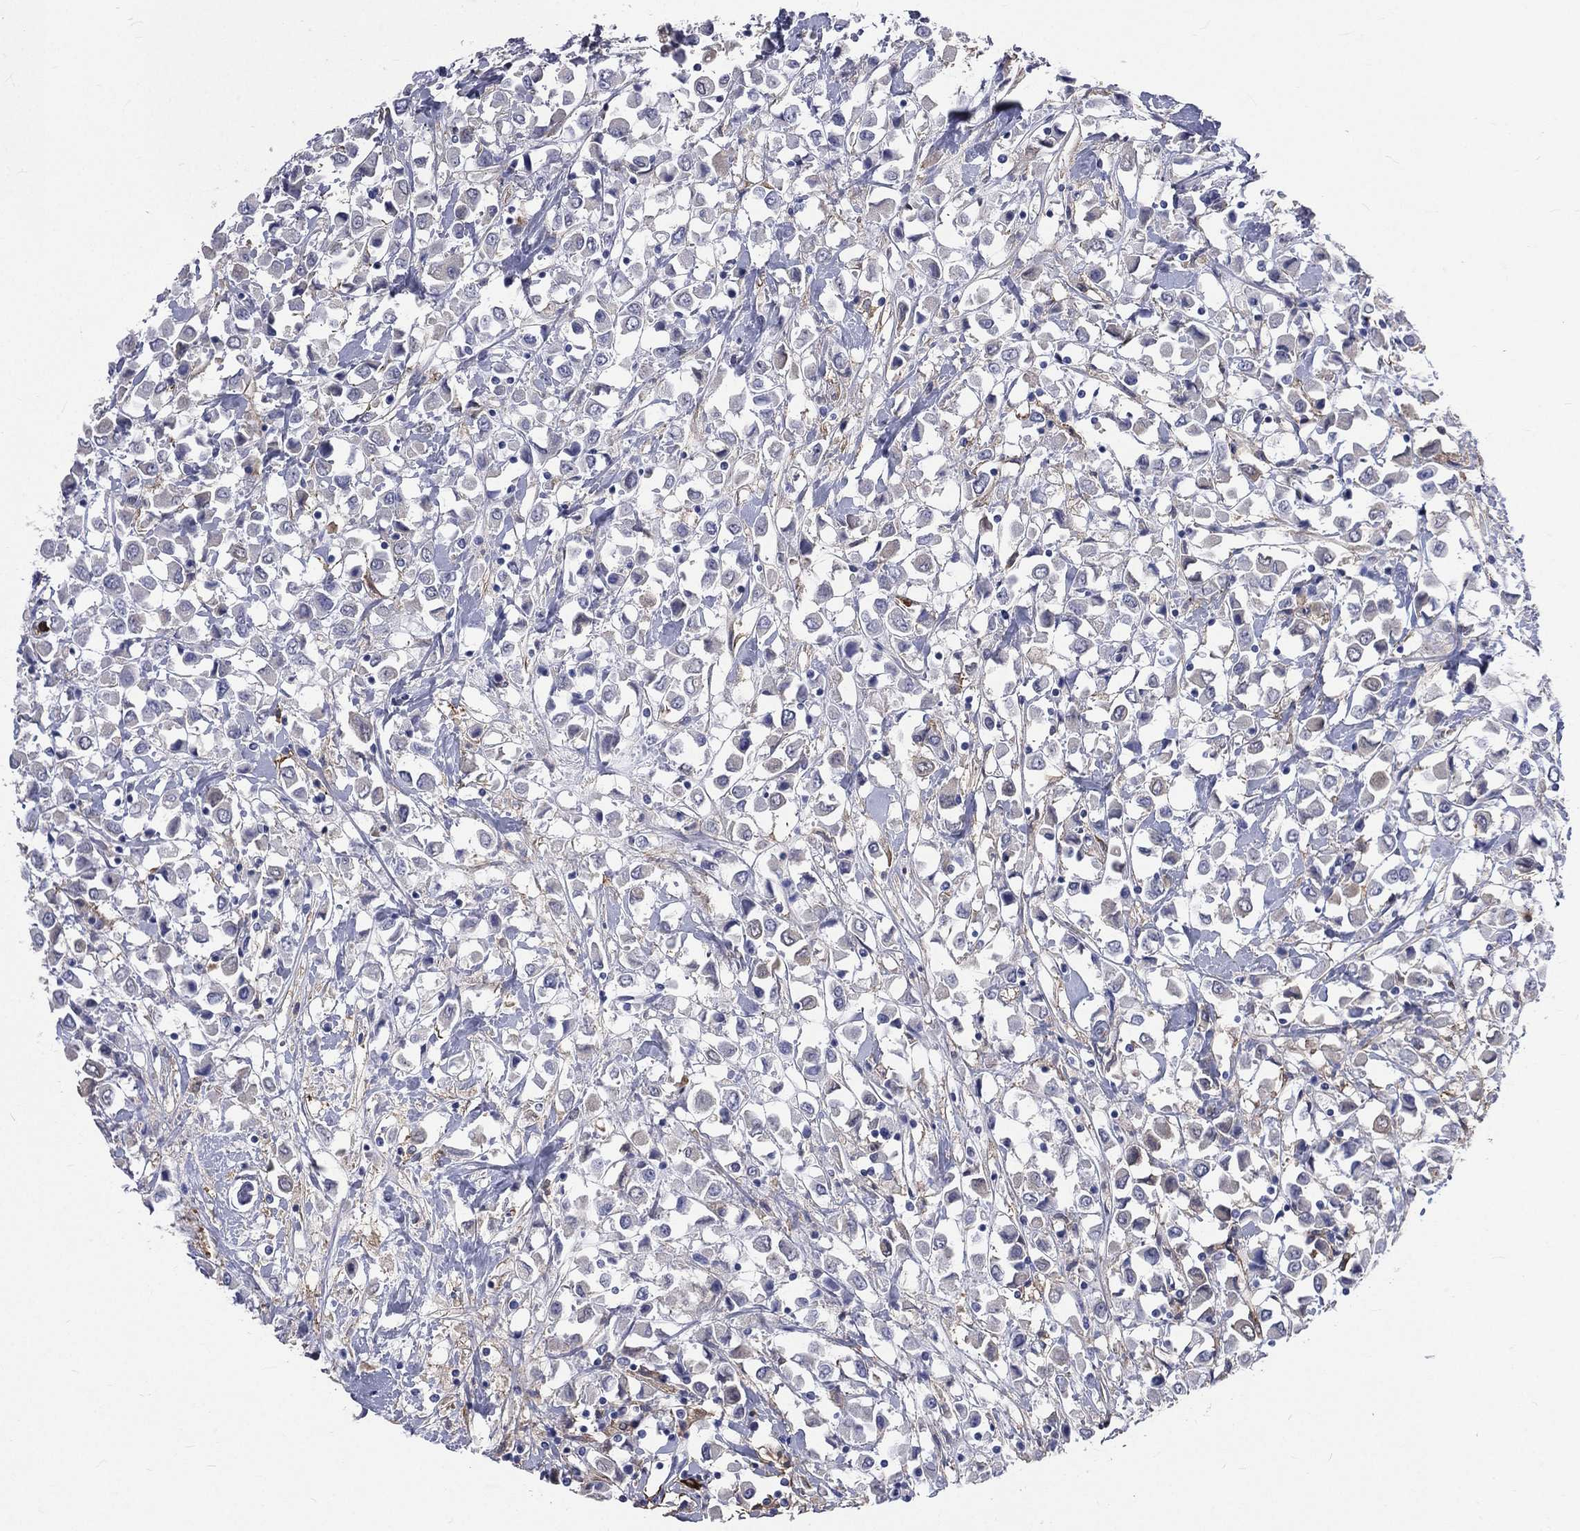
{"staining": {"intensity": "negative", "quantity": "none", "location": "none"}, "tissue": "breast cancer", "cell_type": "Tumor cells", "image_type": "cancer", "snomed": [{"axis": "morphology", "description": "Duct carcinoma"}, {"axis": "topography", "description": "Breast"}], "caption": "Micrograph shows no significant protein staining in tumor cells of breast invasive ductal carcinoma.", "gene": "BASP1", "patient": {"sex": "female", "age": 61}}